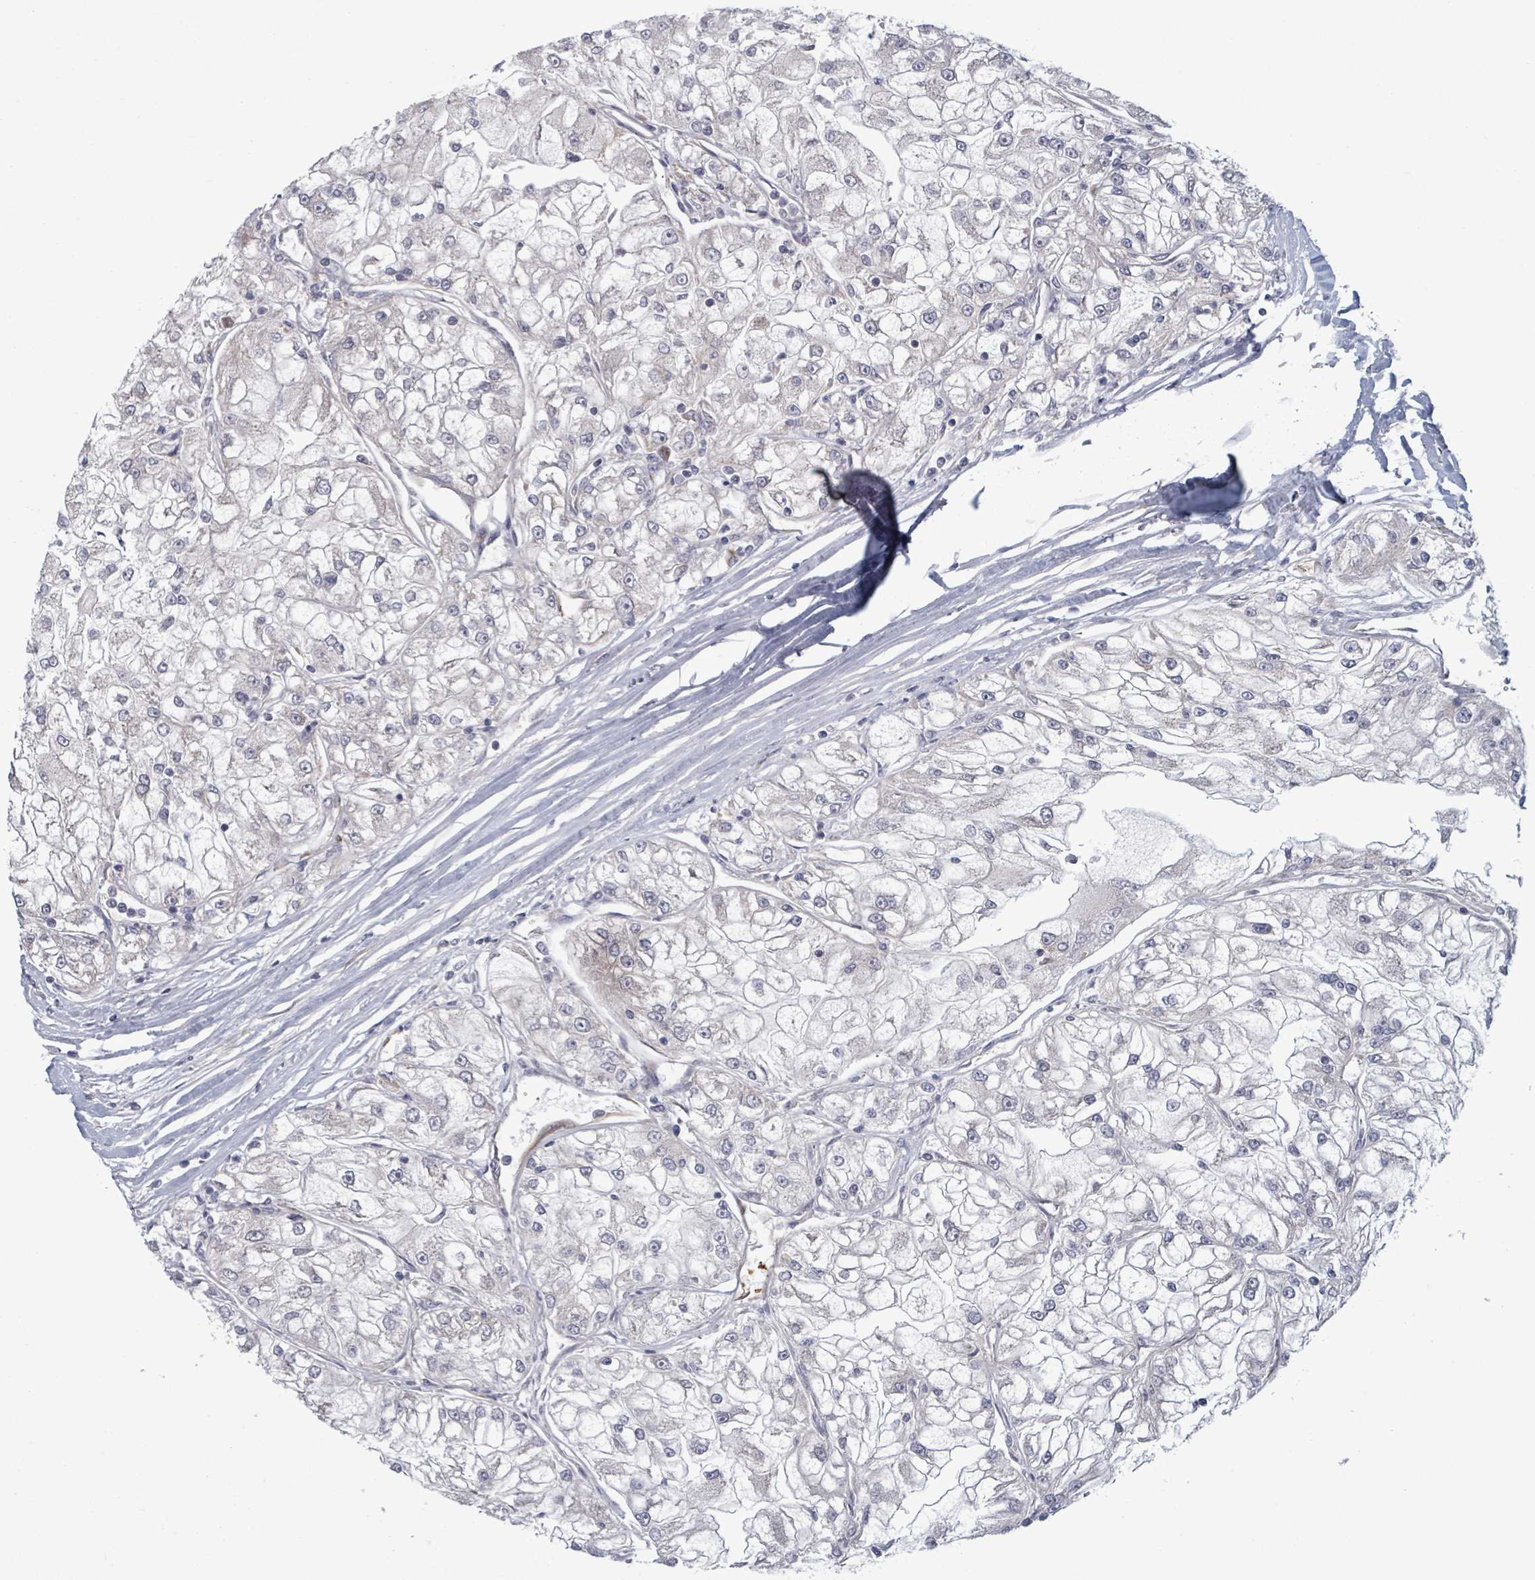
{"staining": {"intensity": "negative", "quantity": "none", "location": "none"}, "tissue": "renal cancer", "cell_type": "Tumor cells", "image_type": "cancer", "snomed": [{"axis": "morphology", "description": "Adenocarcinoma, NOS"}, {"axis": "topography", "description": "Kidney"}], "caption": "Tumor cells show no significant positivity in renal adenocarcinoma.", "gene": "FKBP1A", "patient": {"sex": "female", "age": 72}}